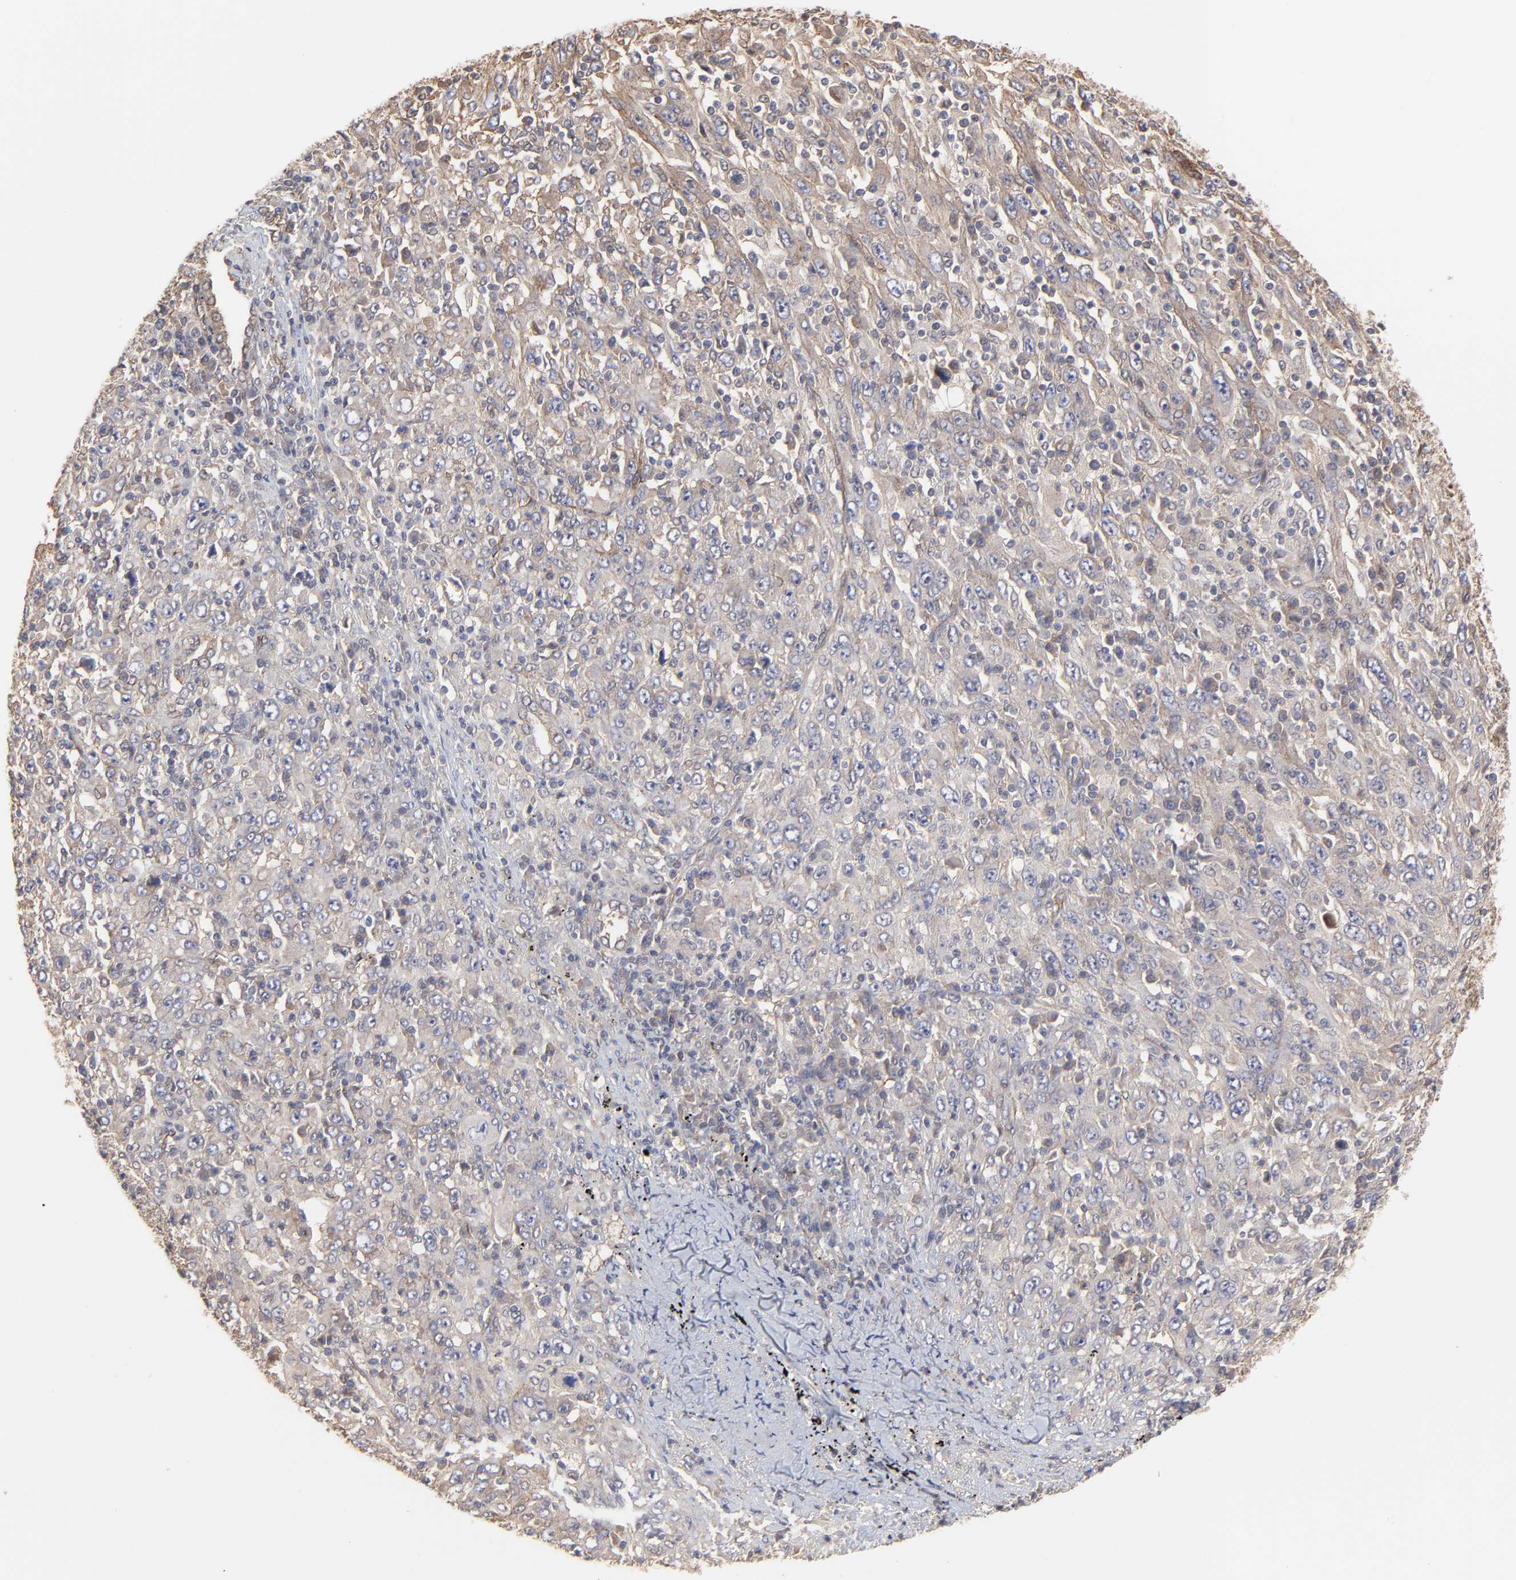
{"staining": {"intensity": "weak", "quantity": ">75%", "location": "cytoplasmic/membranous"}, "tissue": "melanoma", "cell_type": "Tumor cells", "image_type": "cancer", "snomed": [{"axis": "morphology", "description": "Malignant melanoma, Metastatic site"}, {"axis": "topography", "description": "Skin"}], "caption": "A micrograph showing weak cytoplasmic/membranous staining in about >75% of tumor cells in malignant melanoma (metastatic site), as visualized by brown immunohistochemical staining.", "gene": "ARMT1", "patient": {"sex": "female", "age": 56}}